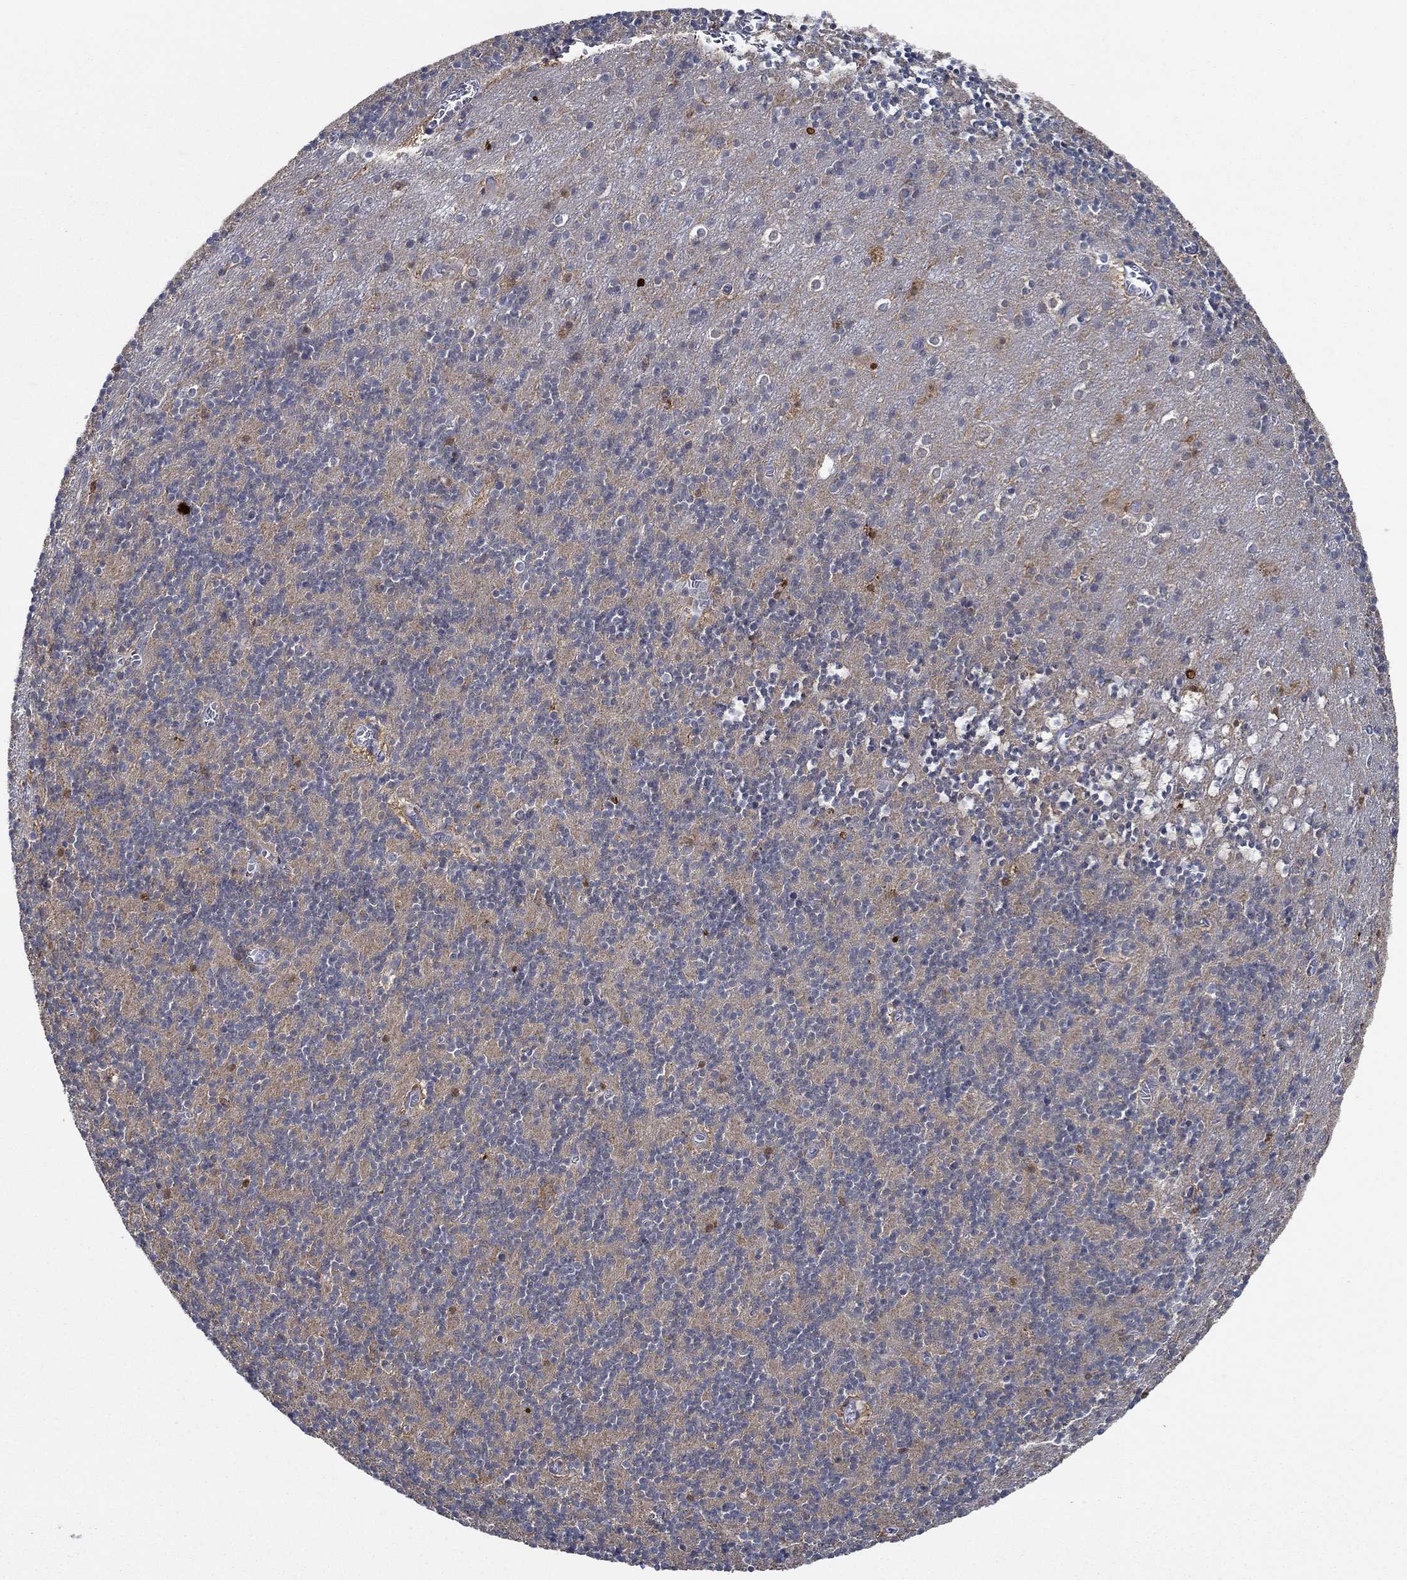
{"staining": {"intensity": "weak", "quantity": "25%-75%", "location": "cytoplasmic/membranous"}, "tissue": "cerebellum", "cell_type": "Cells in granular layer", "image_type": "normal", "snomed": [{"axis": "morphology", "description": "Normal tissue, NOS"}, {"axis": "topography", "description": "Cerebellum"}], "caption": "Approximately 25%-75% of cells in granular layer in unremarkable cerebellum demonstrate weak cytoplasmic/membranous protein expression as visualized by brown immunohistochemical staining.", "gene": "DACT1", "patient": {"sex": "male", "age": 70}}